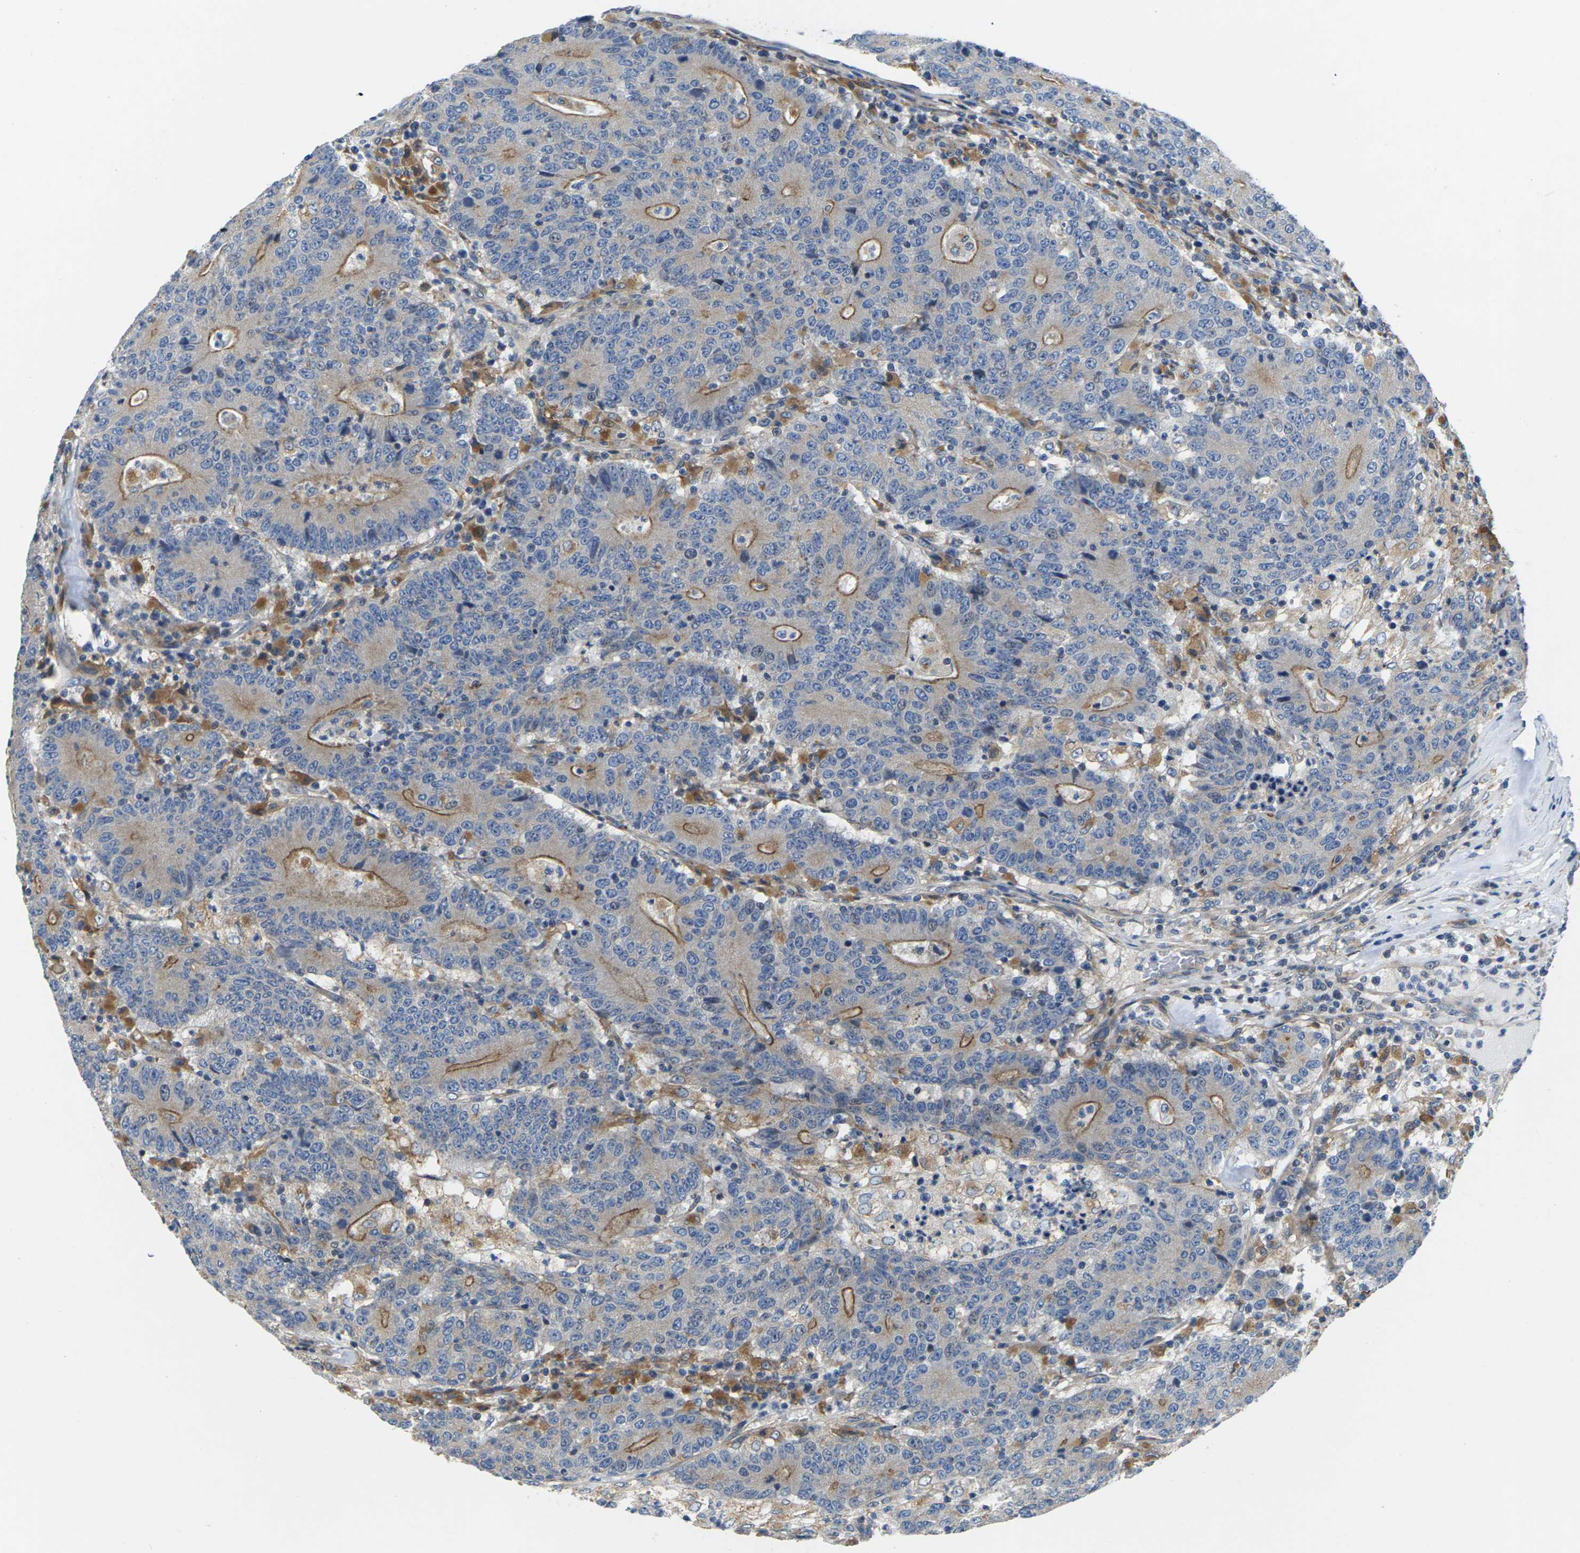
{"staining": {"intensity": "moderate", "quantity": "25%-75%", "location": "cytoplasmic/membranous"}, "tissue": "colorectal cancer", "cell_type": "Tumor cells", "image_type": "cancer", "snomed": [{"axis": "morphology", "description": "Normal tissue, NOS"}, {"axis": "morphology", "description": "Adenocarcinoma, NOS"}, {"axis": "topography", "description": "Colon"}], "caption": "Tumor cells display medium levels of moderate cytoplasmic/membranous positivity in approximately 25%-75% of cells in human colorectal adenocarcinoma. (Stains: DAB (3,3'-diaminobenzidine) in brown, nuclei in blue, Microscopy: brightfield microscopy at high magnification).", "gene": "SCNN1A", "patient": {"sex": "female", "age": 75}}